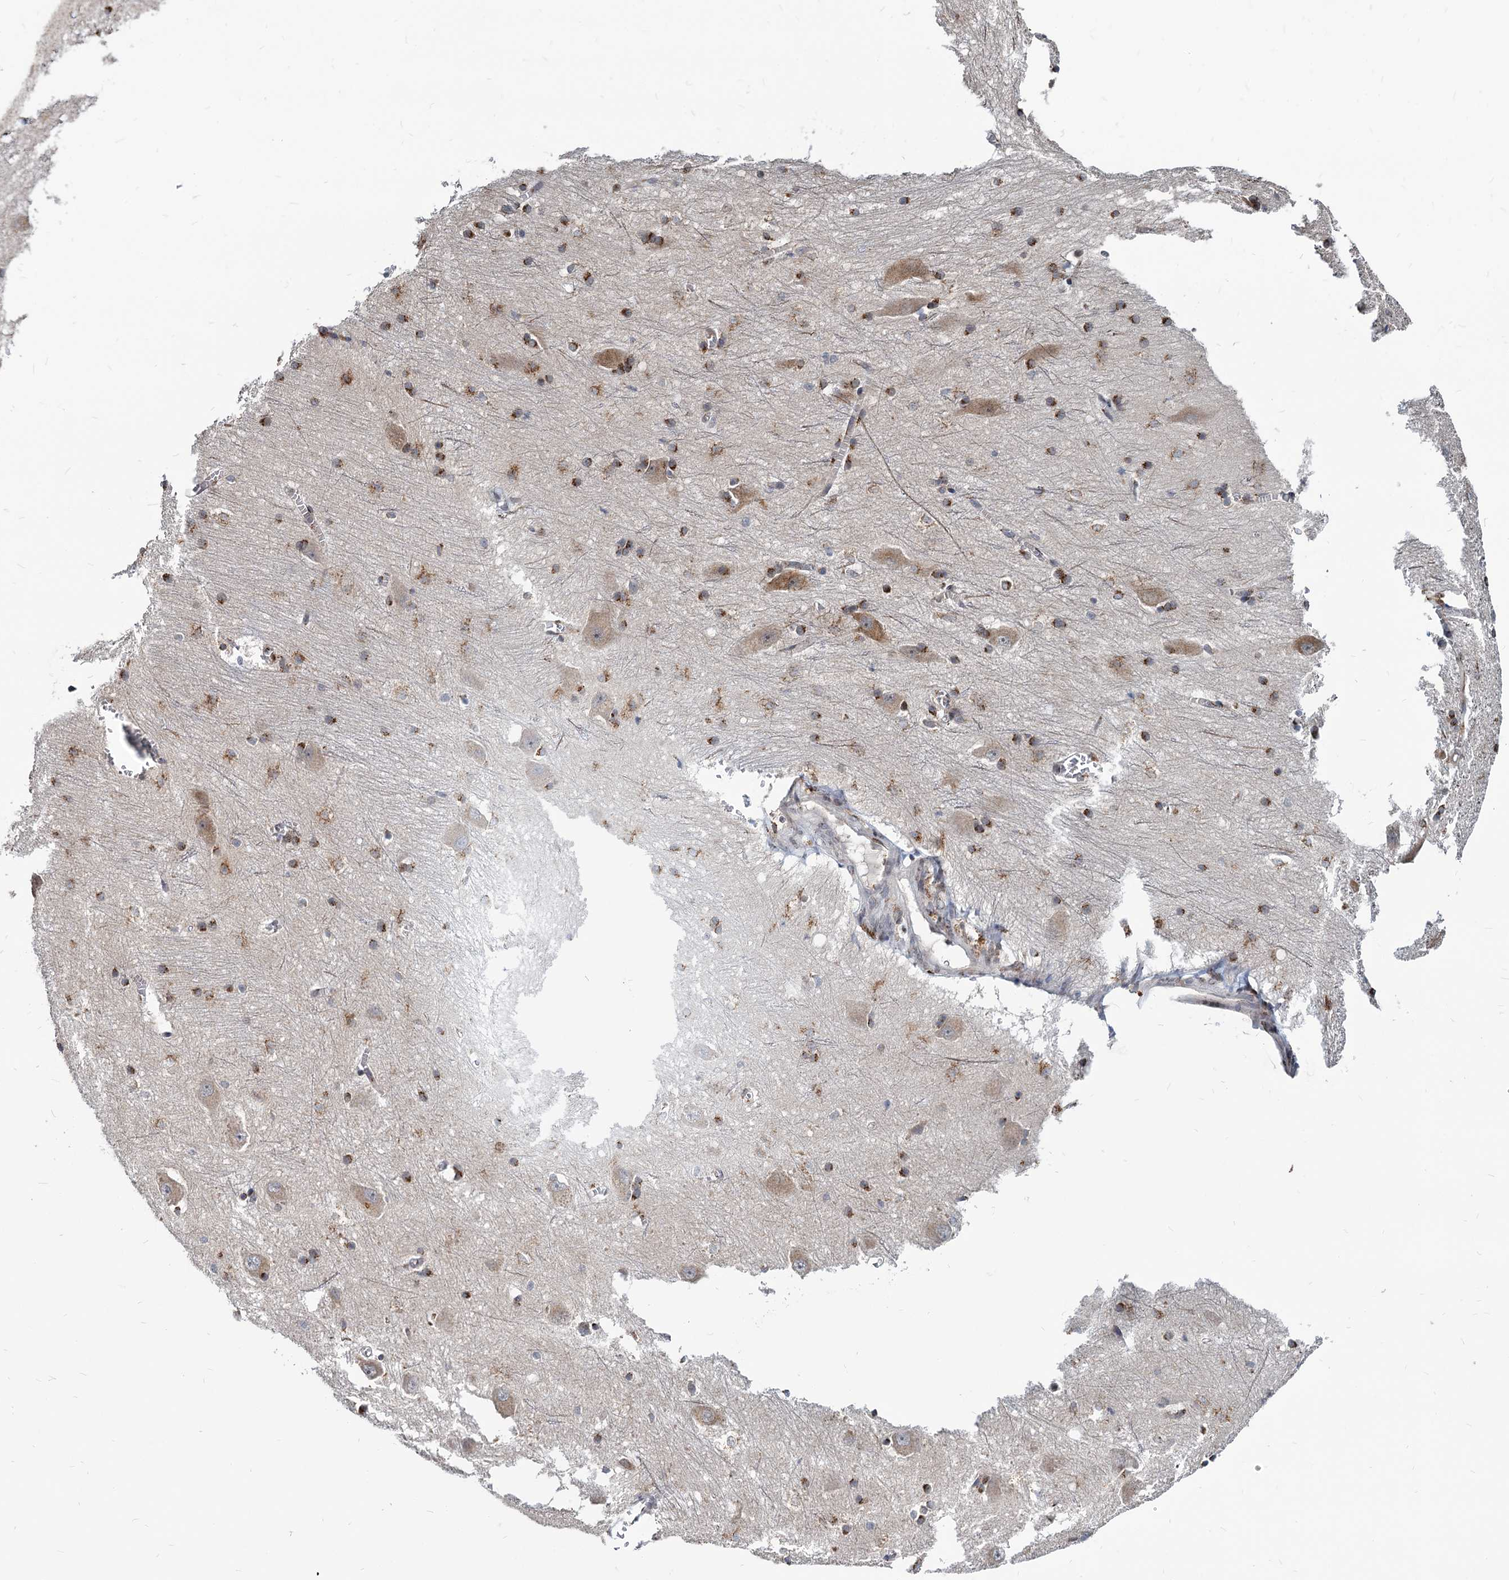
{"staining": {"intensity": "moderate", "quantity": "25%-75%", "location": "cytoplasmic/membranous"}, "tissue": "caudate", "cell_type": "Glial cells", "image_type": "normal", "snomed": [{"axis": "morphology", "description": "Normal tissue, NOS"}, {"axis": "topography", "description": "Lateral ventricle wall"}], "caption": "Benign caudate reveals moderate cytoplasmic/membranous expression in approximately 25%-75% of glial cells The protein is stained brown, and the nuclei are stained in blue (DAB (3,3'-diaminobenzidine) IHC with brightfield microscopy, high magnification)..", "gene": "SAAL1", "patient": {"sex": "male", "age": 37}}